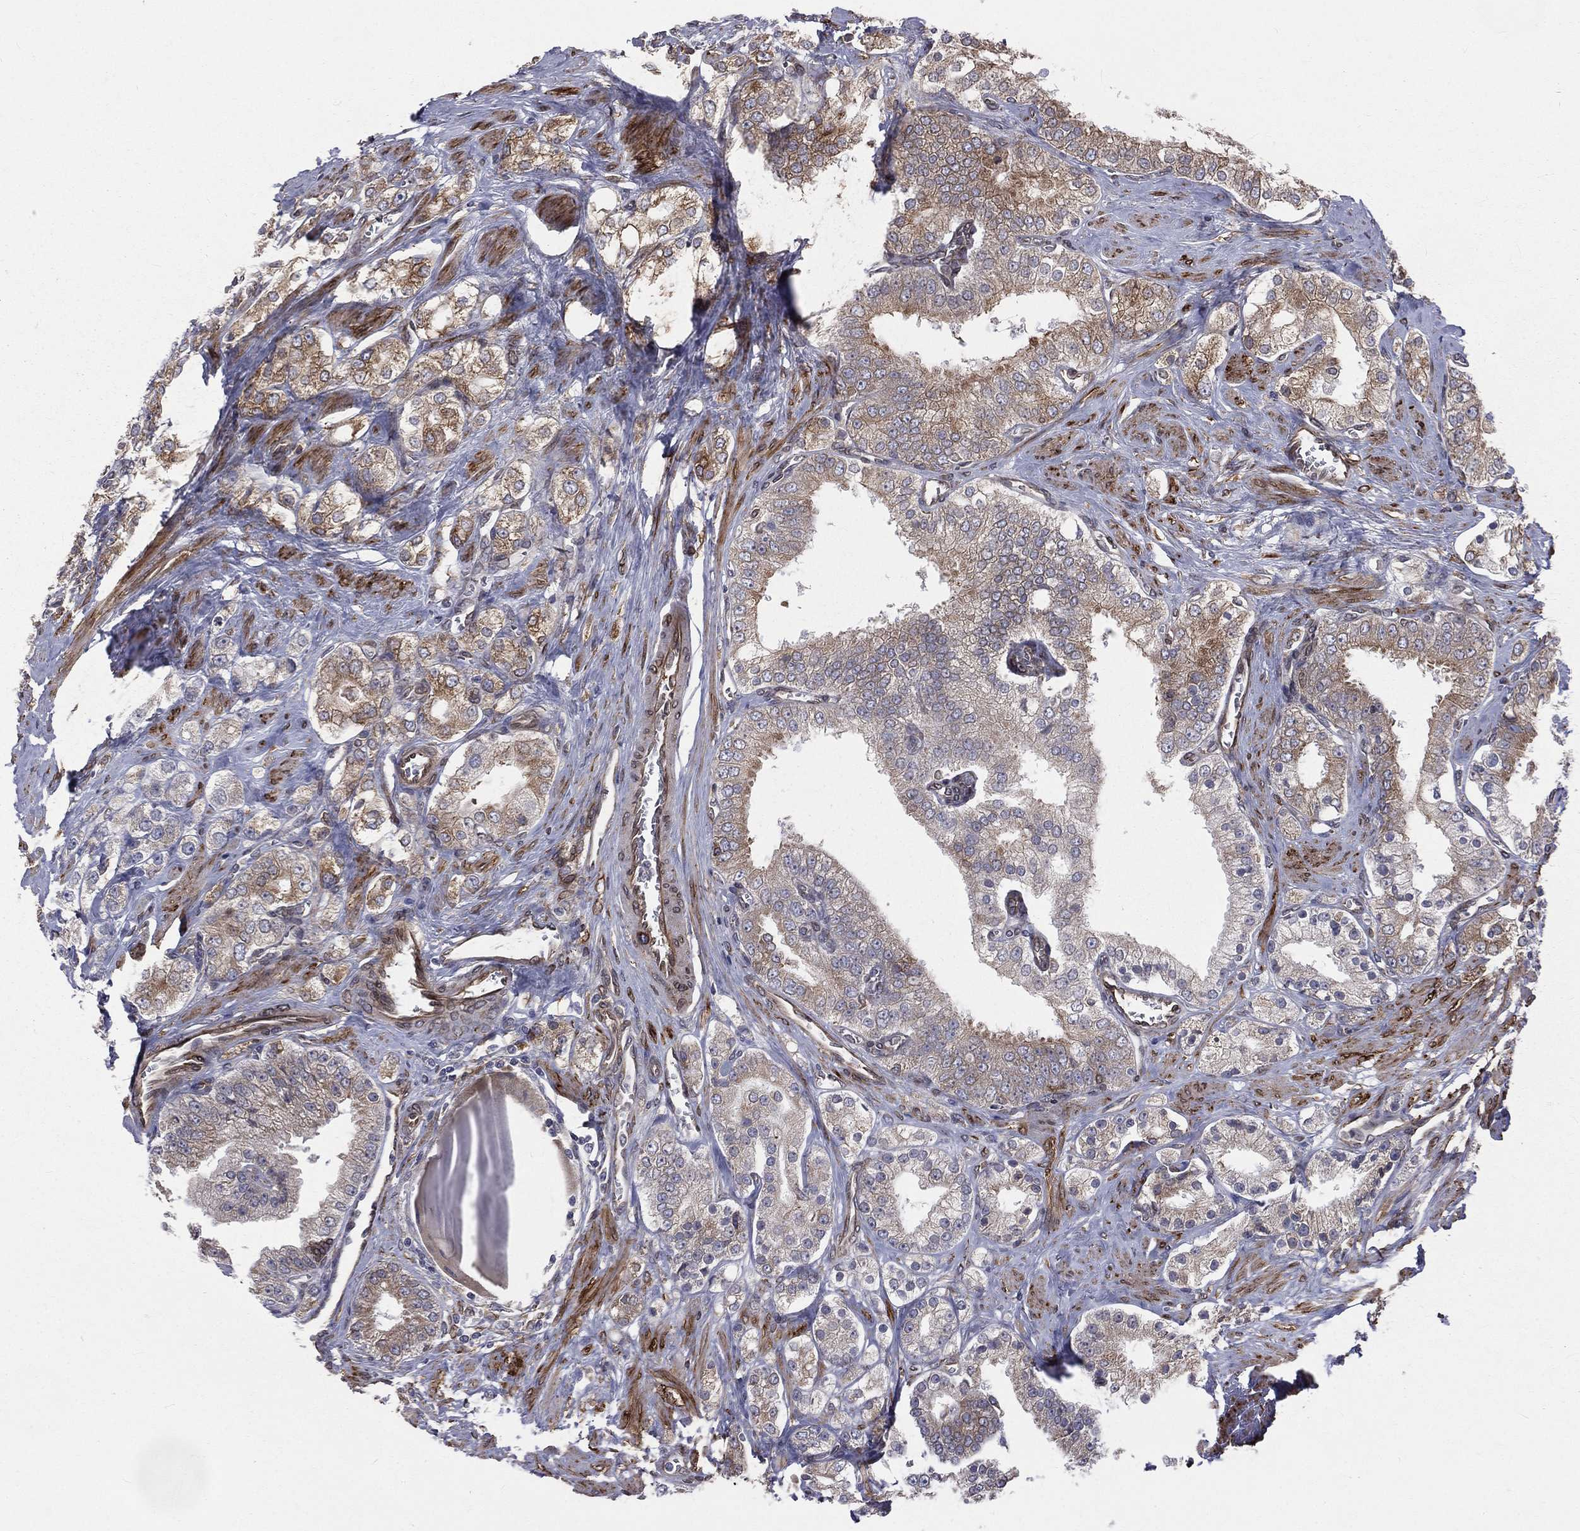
{"staining": {"intensity": "weak", "quantity": "<25%", "location": "cytoplasmic/membranous"}, "tissue": "prostate cancer", "cell_type": "Tumor cells", "image_type": "cancer", "snomed": [{"axis": "morphology", "description": "Adenocarcinoma, NOS"}, {"axis": "topography", "description": "Prostate and seminal vesicle, NOS"}, {"axis": "topography", "description": "Prostate"}], "caption": "Human prostate cancer (adenocarcinoma) stained for a protein using immunohistochemistry exhibits no positivity in tumor cells.", "gene": "PGRMC1", "patient": {"sex": "male", "age": 67}}